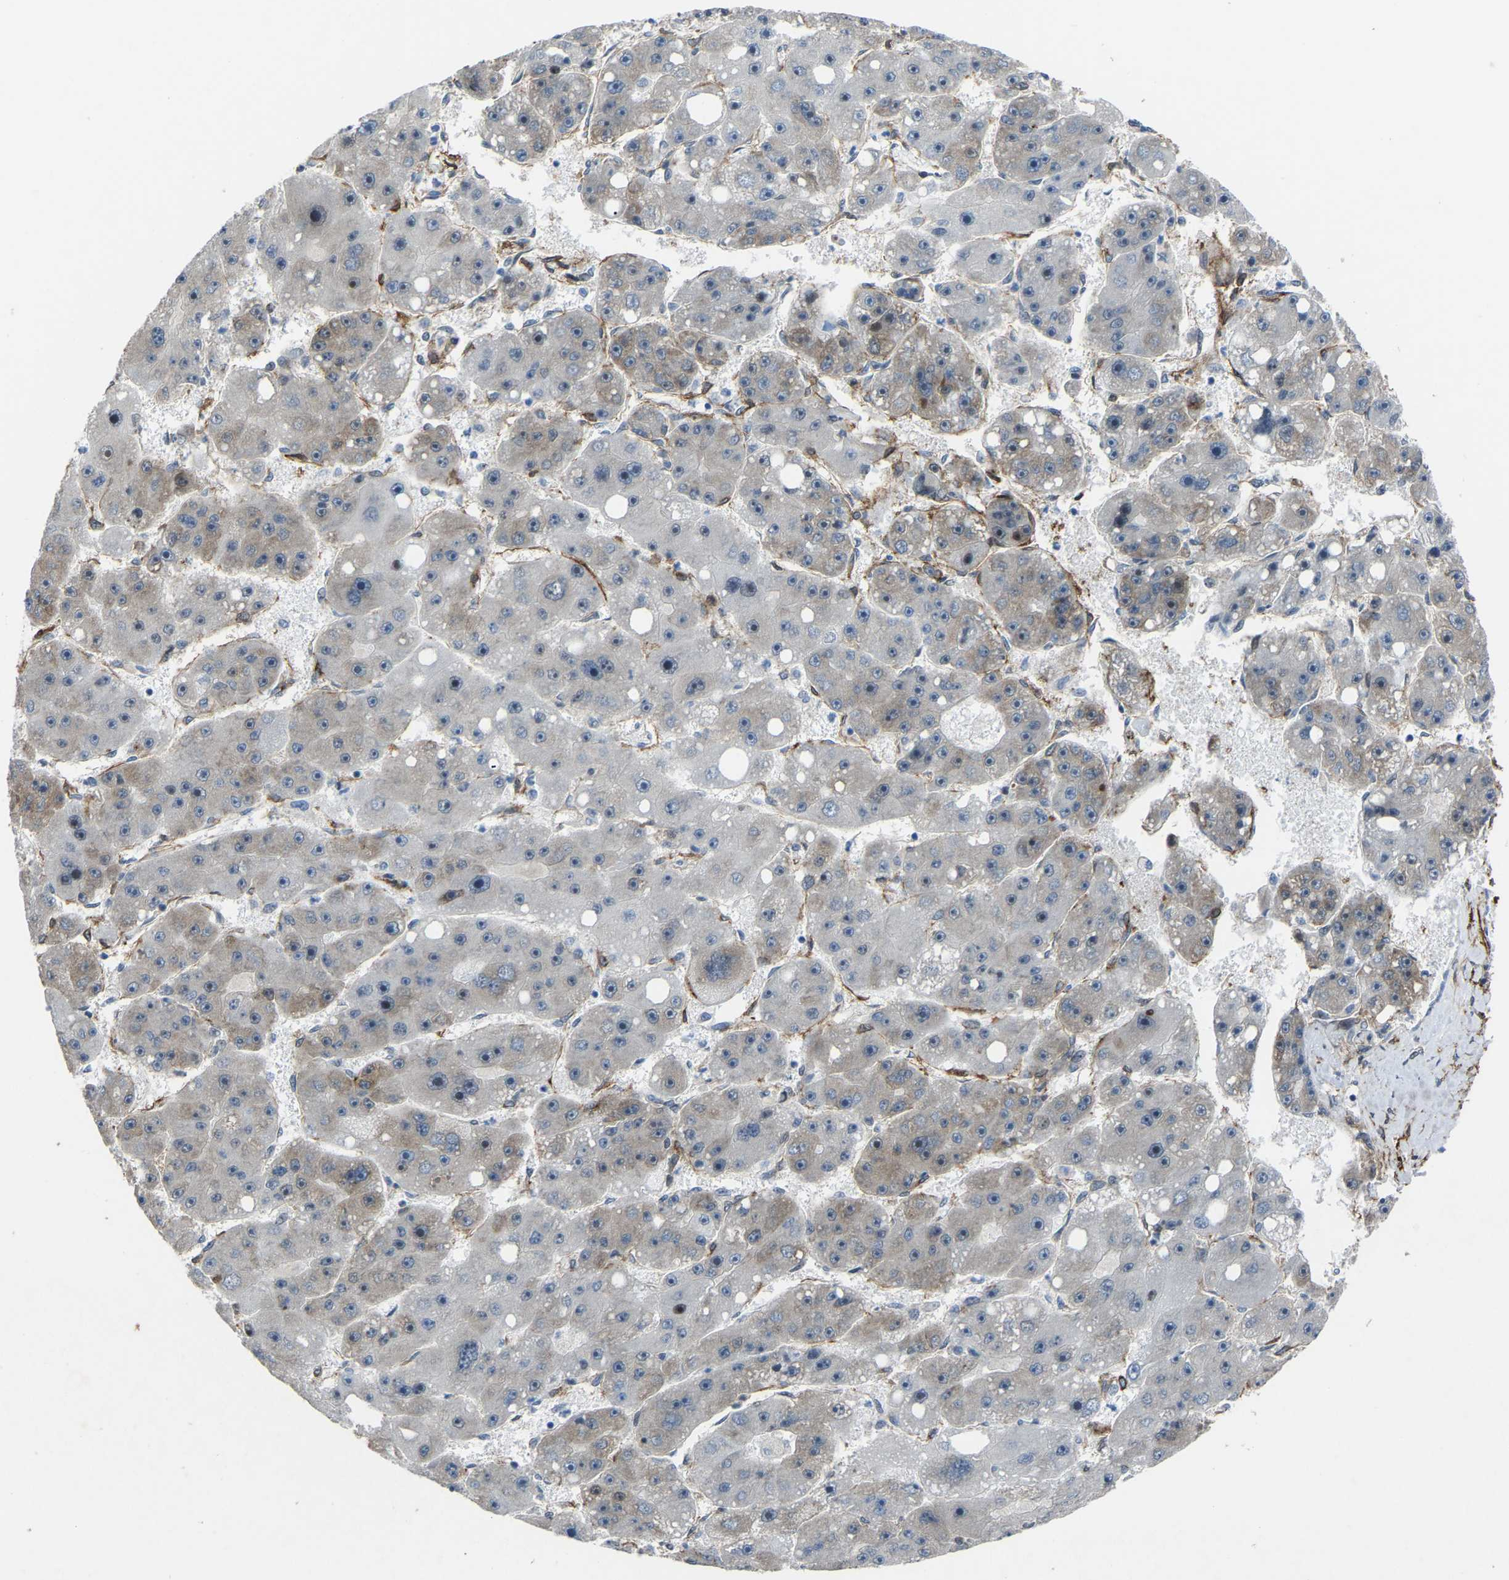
{"staining": {"intensity": "weak", "quantity": "<25%", "location": "cytoplasmic/membranous"}, "tissue": "liver cancer", "cell_type": "Tumor cells", "image_type": "cancer", "snomed": [{"axis": "morphology", "description": "Carcinoma, Hepatocellular, NOS"}, {"axis": "topography", "description": "Liver"}], "caption": "Immunohistochemistry histopathology image of neoplastic tissue: hepatocellular carcinoma (liver) stained with DAB displays no significant protein staining in tumor cells.", "gene": "DDX5", "patient": {"sex": "female", "age": 61}}